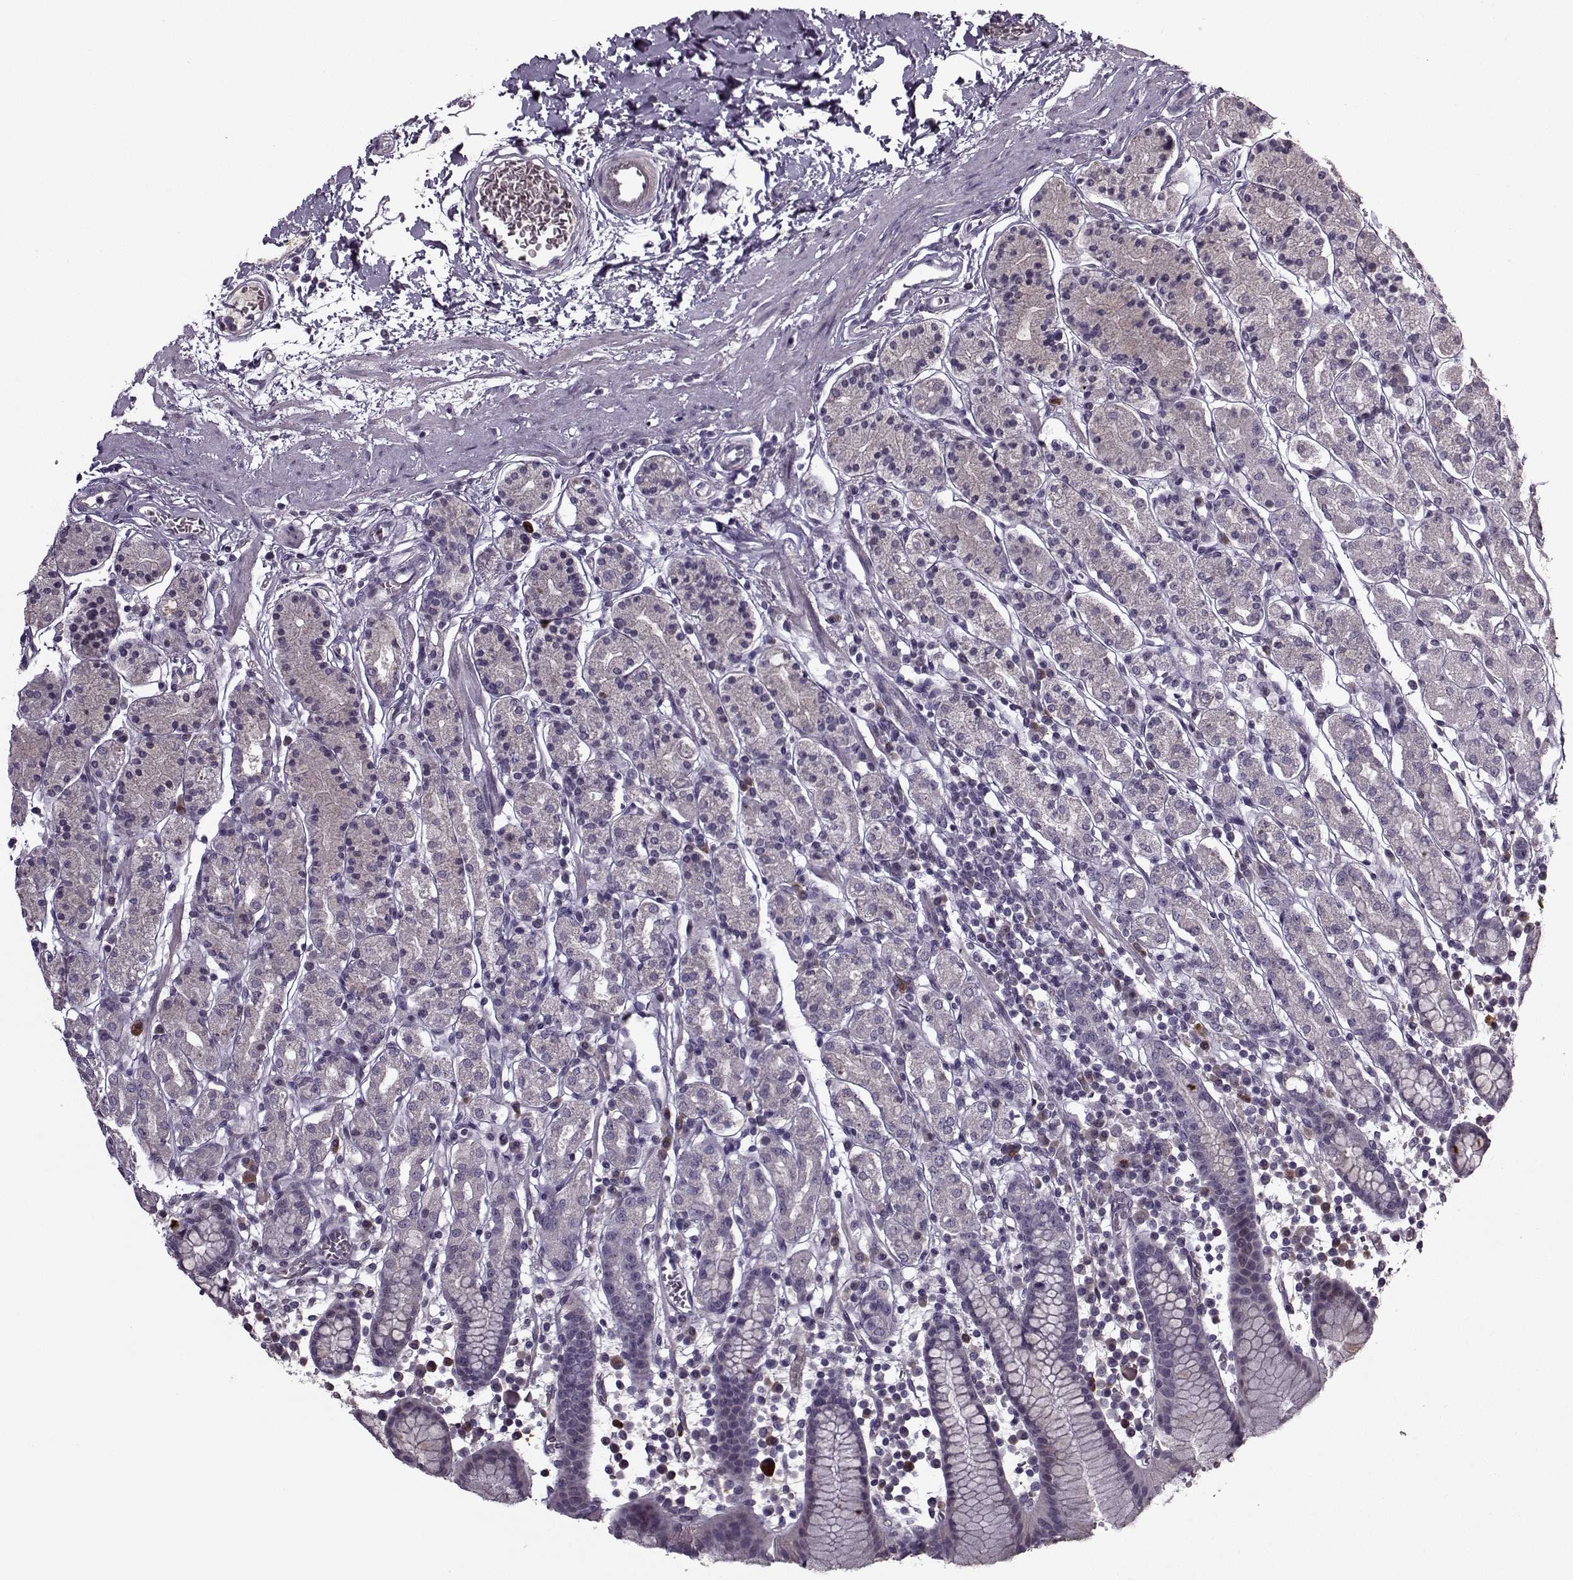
{"staining": {"intensity": "negative", "quantity": "none", "location": "none"}, "tissue": "stomach", "cell_type": "Glandular cells", "image_type": "normal", "snomed": [{"axis": "morphology", "description": "Normal tissue, NOS"}, {"axis": "topography", "description": "Stomach, upper"}, {"axis": "topography", "description": "Stomach"}], "caption": "Immunohistochemistry (IHC) histopathology image of normal stomach stained for a protein (brown), which reveals no expression in glandular cells.", "gene": "KRT9", "patient": {"sex": "male", "age": 62}}